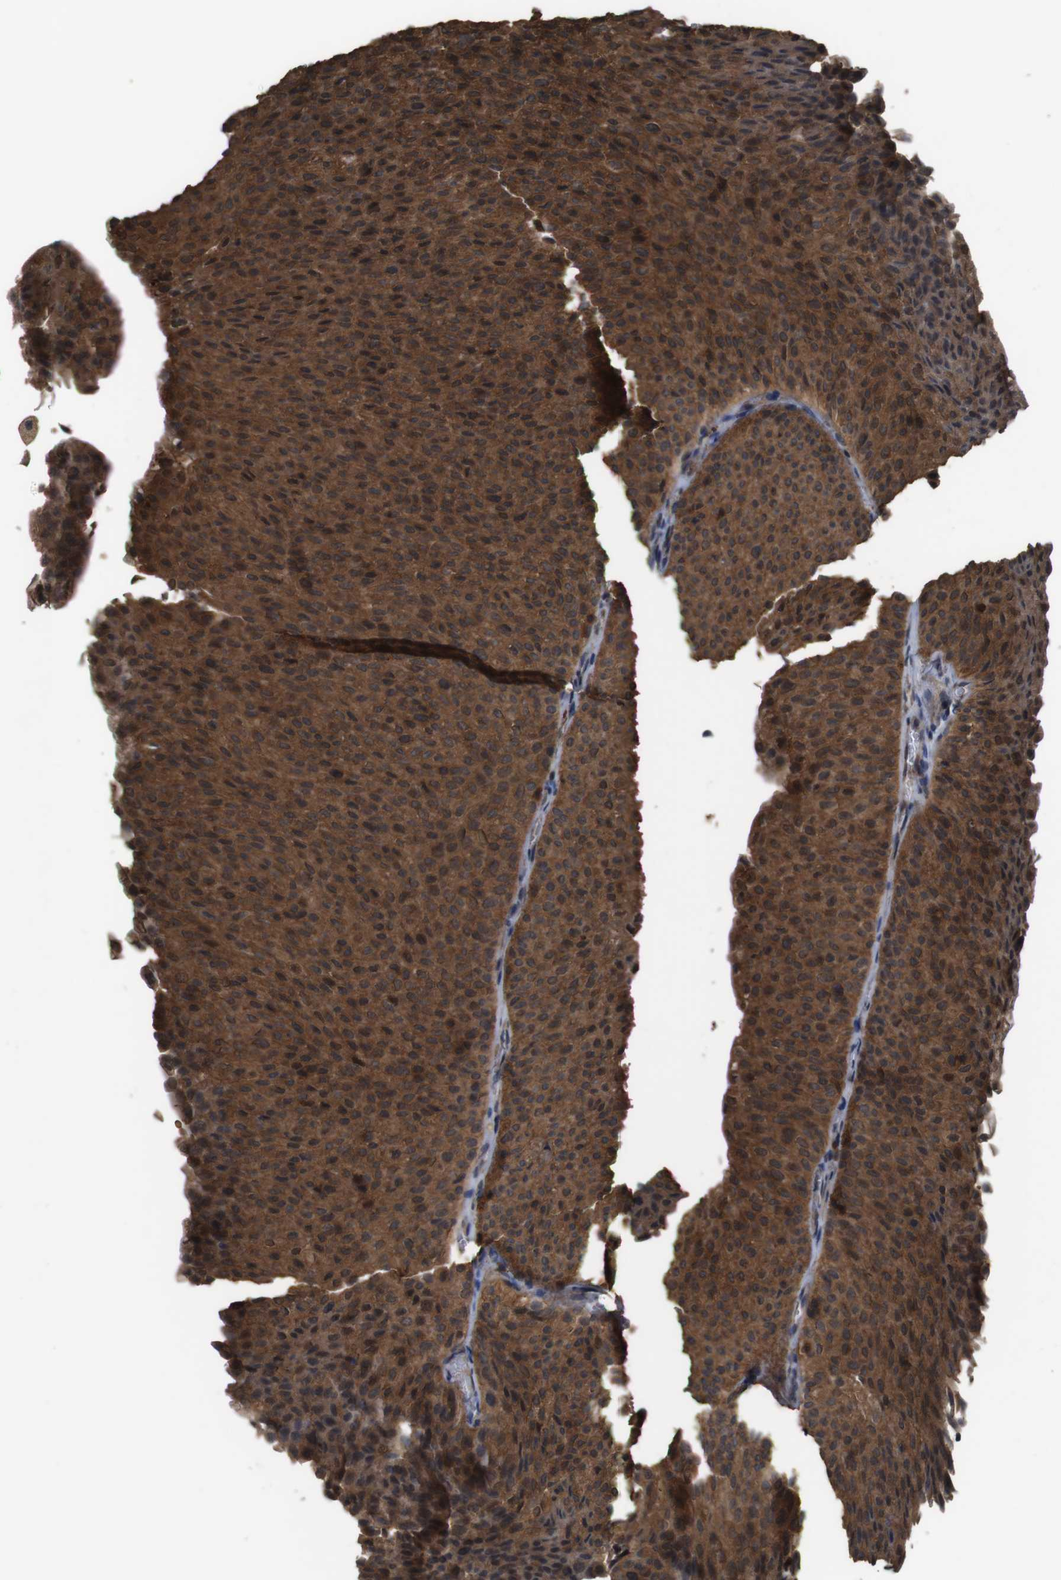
{"staining": {"intensity": "strong", "quantity": ">75%", "location": "cytoplasmic/membranous"}, "tissue": "urothelial cancer", "cell_type": "Tumor cells", "image_type": "cancer", "snomed": [{"axis": "morphology", "description": "Urothelial carcinoma, Low grade"}, {"axis": "topography", "description": "Urinary bladder"}], "caption": "Immunohistochemical staining of urothelial cancer reveals high levels of strong cytoplasmic/membranous protein expression in about >75% of tumor cells. The staining is performed using DAB (3,3'-diaminobenzidine) brown chromogen to label protein expression. The nuclei are counter-stained blue using hematoxylin.", "gene": "BAG4", "patient": {"sex": "male", "age": 78}}